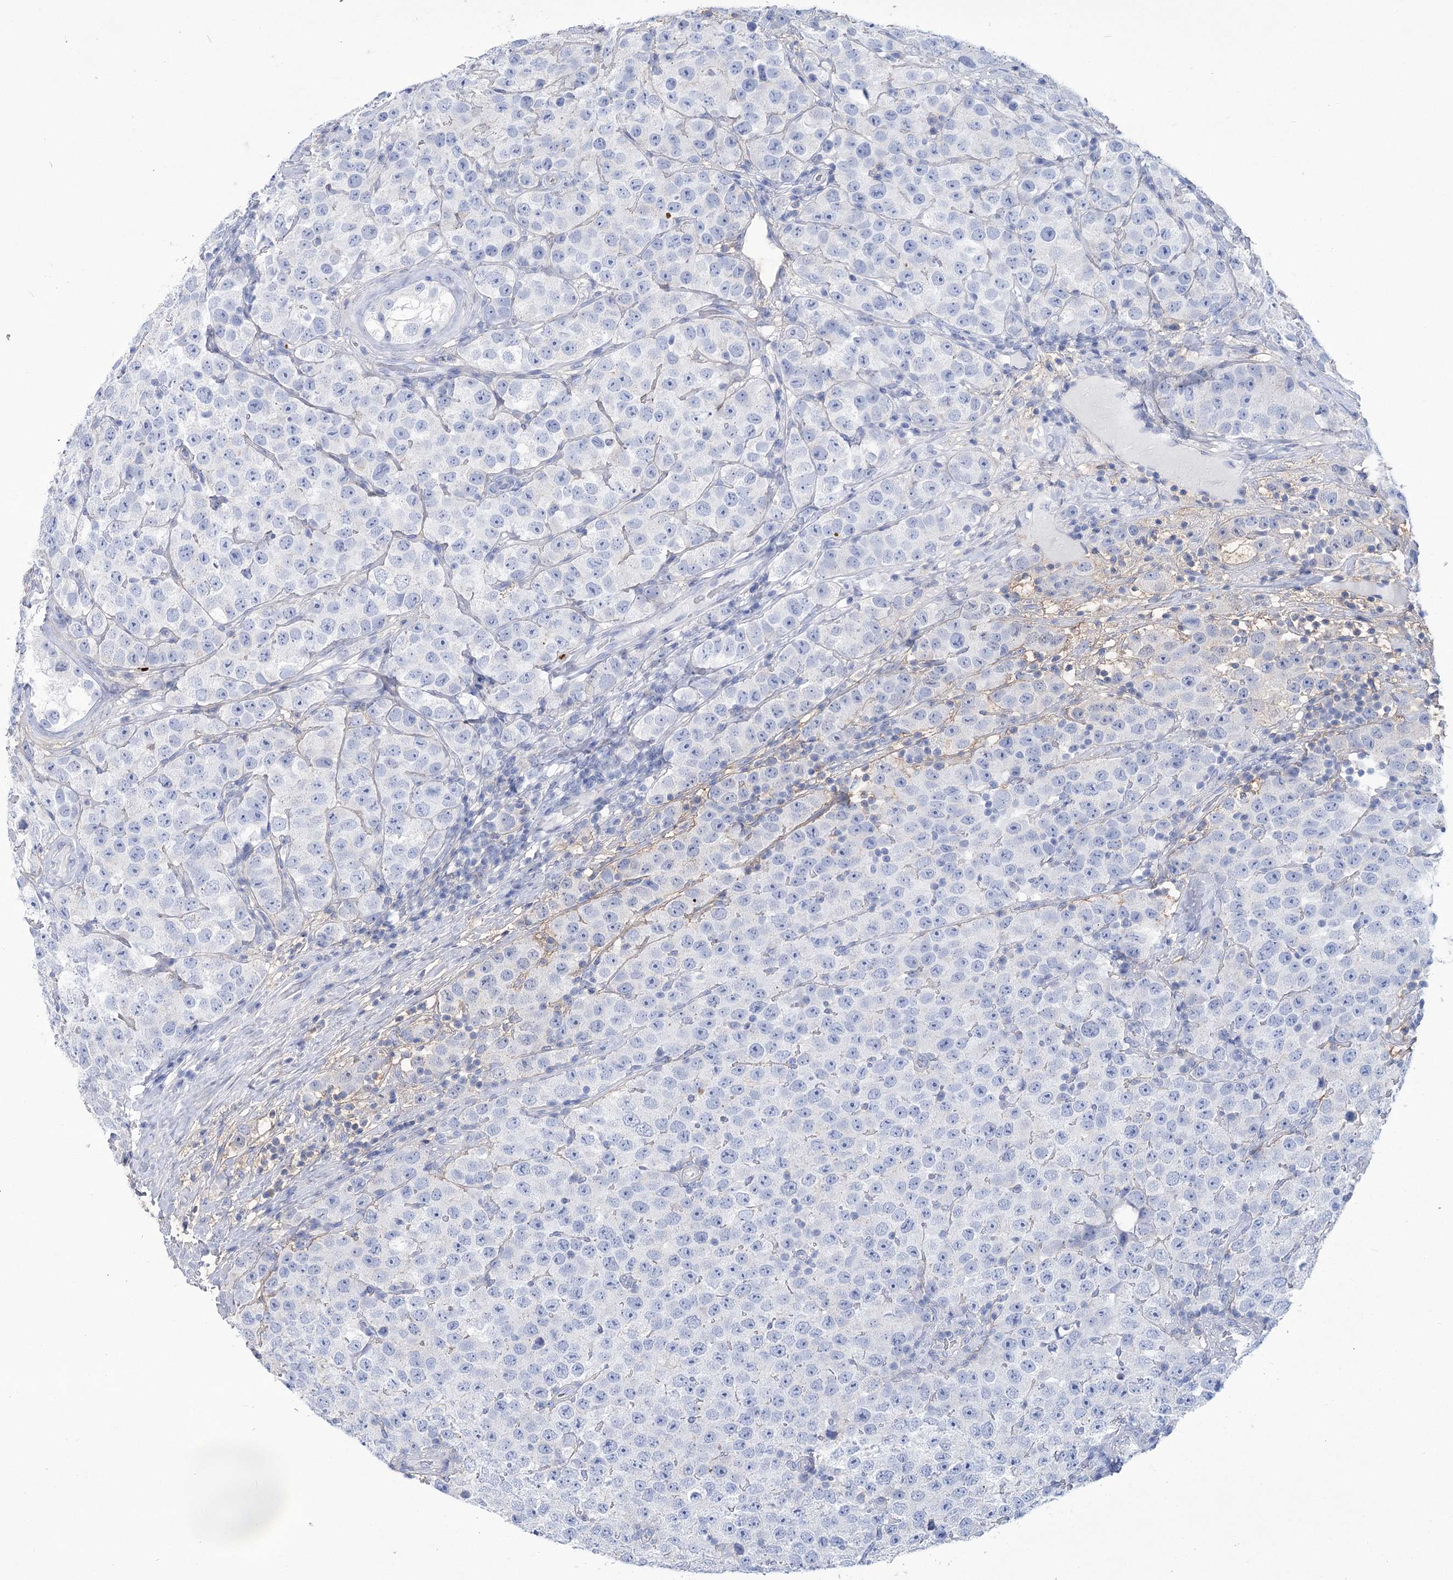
{"staining": {"intensity": "negative", "quantity": "none", "location": "none"}, "tissue": "testis cancer", "cell_type": "Tumor cells", "image_type": "cancer", "snomed": [{"axis": "morphology", "description": "Seminoma, NOS"}, {"axis": "topography", "description": "Testis"}], "caption": "High magnification brightfield microscopy of testis seminoma stained with DAB (brown) and counterstained with hematoxylin (blue): tumor cells show no significant positivity. (Brightfield microscopy of DAB immunohistochemistry (IHC) at high magnification).", "gene": "PCDHA1", "patient": {"sex": "male", "age": 28}}